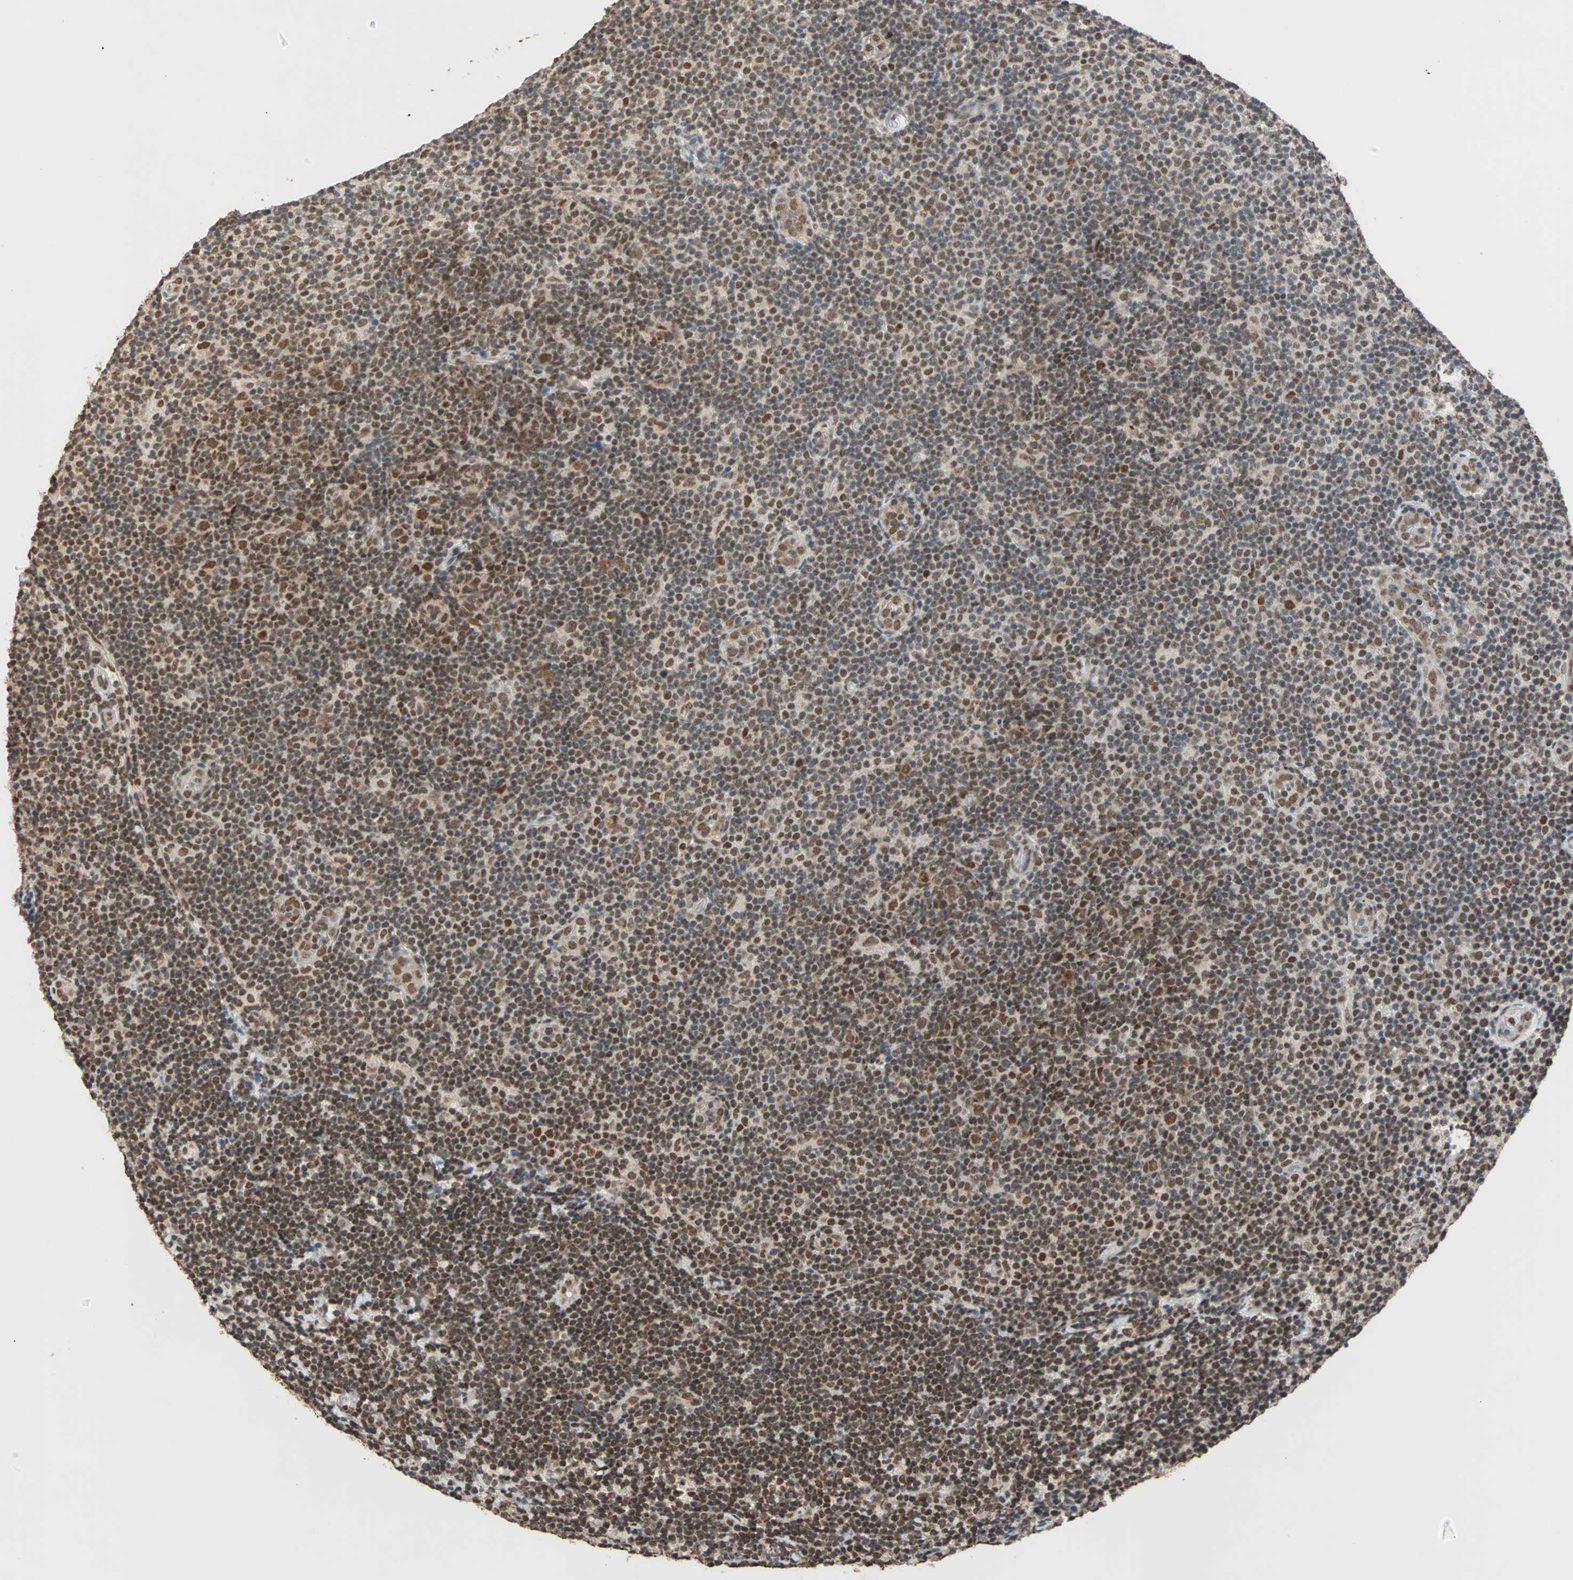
{"staining": {"intensity": "strong", "quantity": ">75%", "location": "nuclear"}, "tissue": "lymphoma", "cell_type": "Tumor cells", "image_type": "cancer", "snomed": [{"axis": "morphology", "description": "Malignant lymphoma, non-Hodgkin's type, Low grade"}, {"axis": "topography", "description": "Lymph node"}], "caption": "Human malignant lymphoma, non-Hodgkin's type (low-grade) stained with a protein marker reveals strong staining in tumor cells.", "gene": "DAZAP1", "patient": {"sex": "male", "age": 83}}